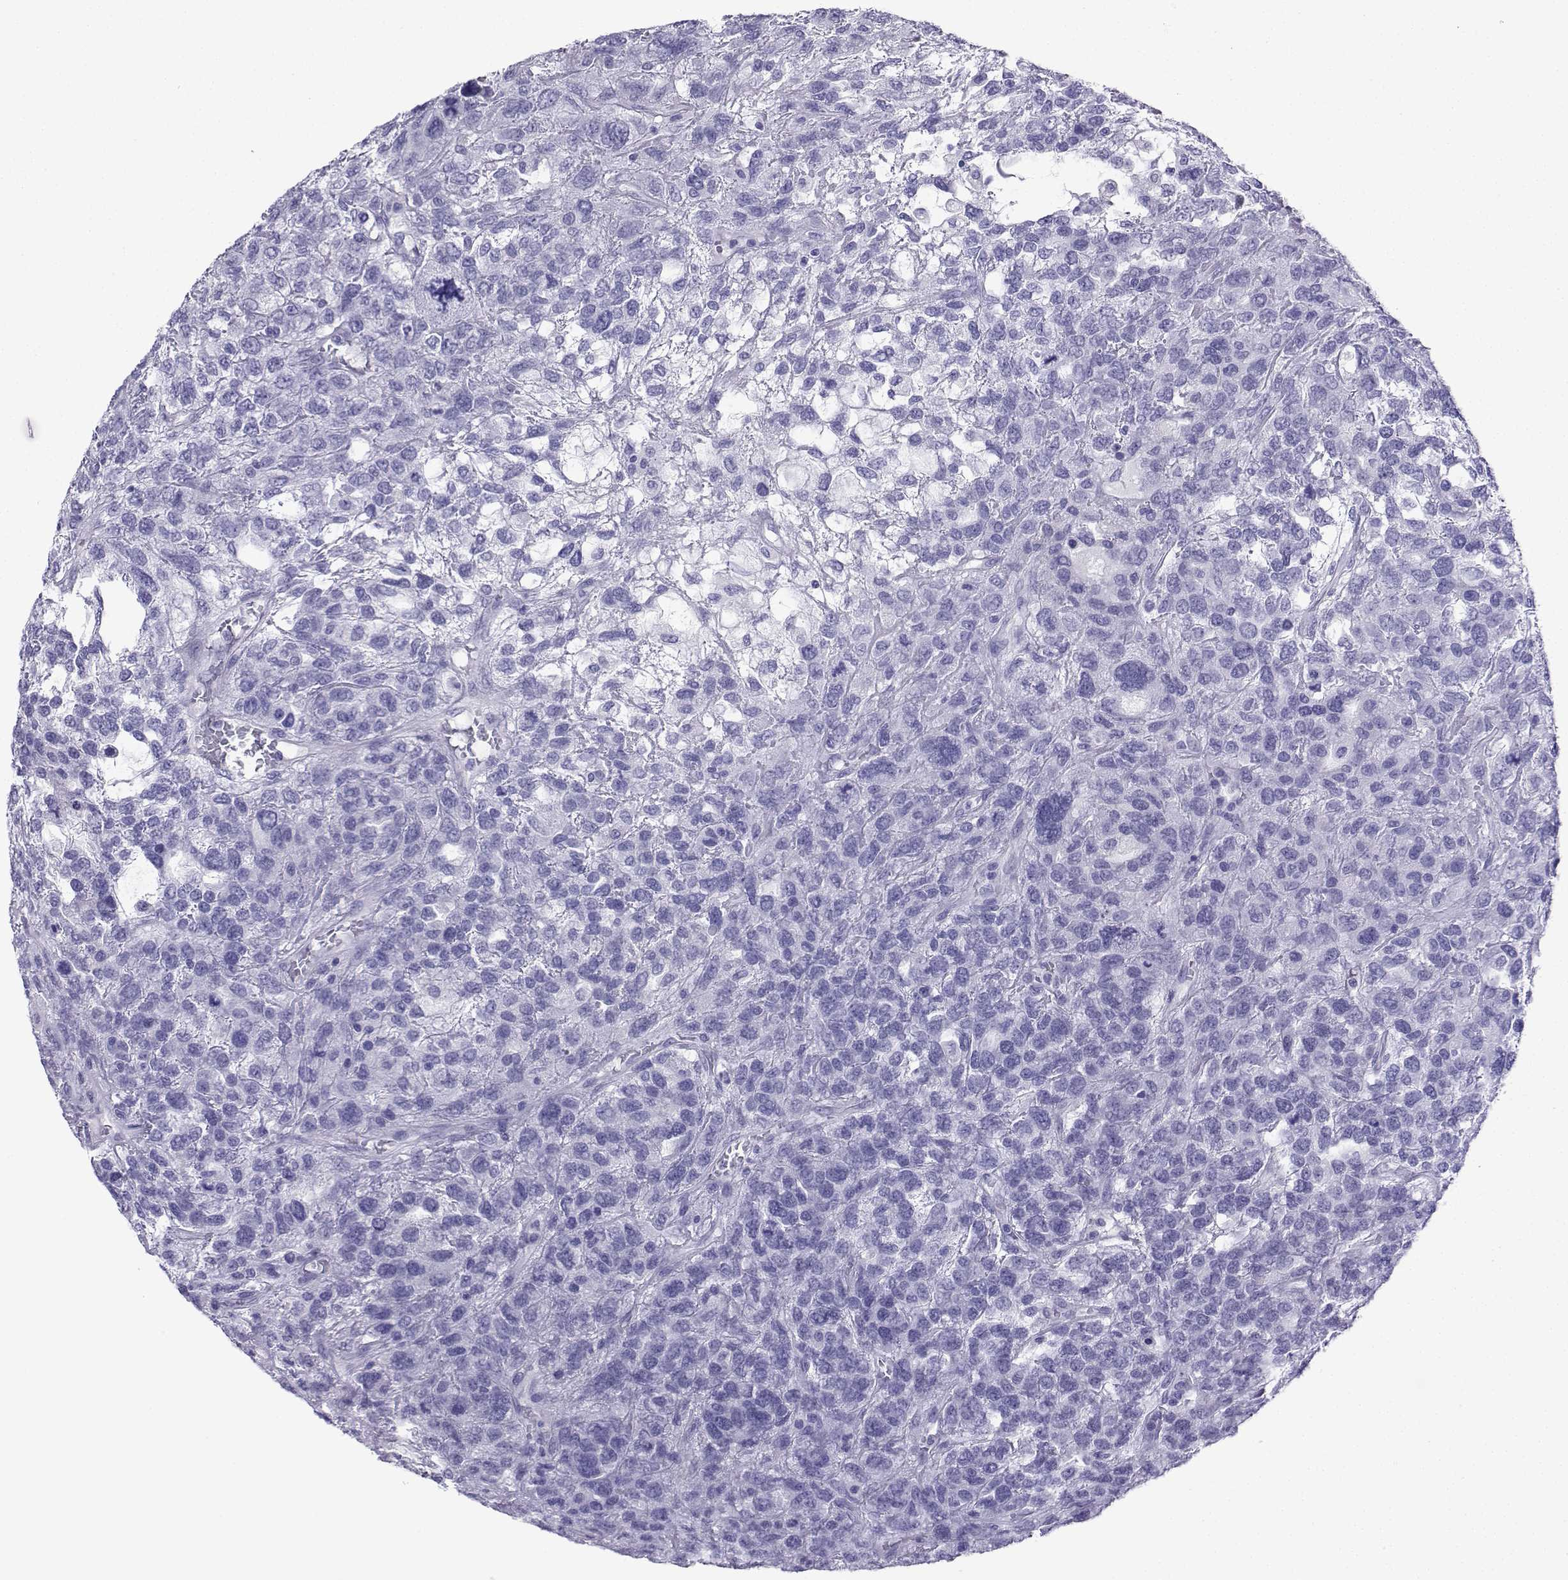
{"staining": {"intensity": "negative", "quantity": "none", "location": "none"}, "tissue": "testis cancer", "cell_type": "Tumor cells", "image_type": "cancer", "snomed": [{"axis": "morphology", "description": "Seminoma, NOS"}, {"axis": "topography", "description": "Testis"}], "caption": "This is a micrograph of IHC staining of testis seminoma, which shows no expression in tumor cells.", "gene": "CD109", "patient": {"sex": "male", "age": 52}}